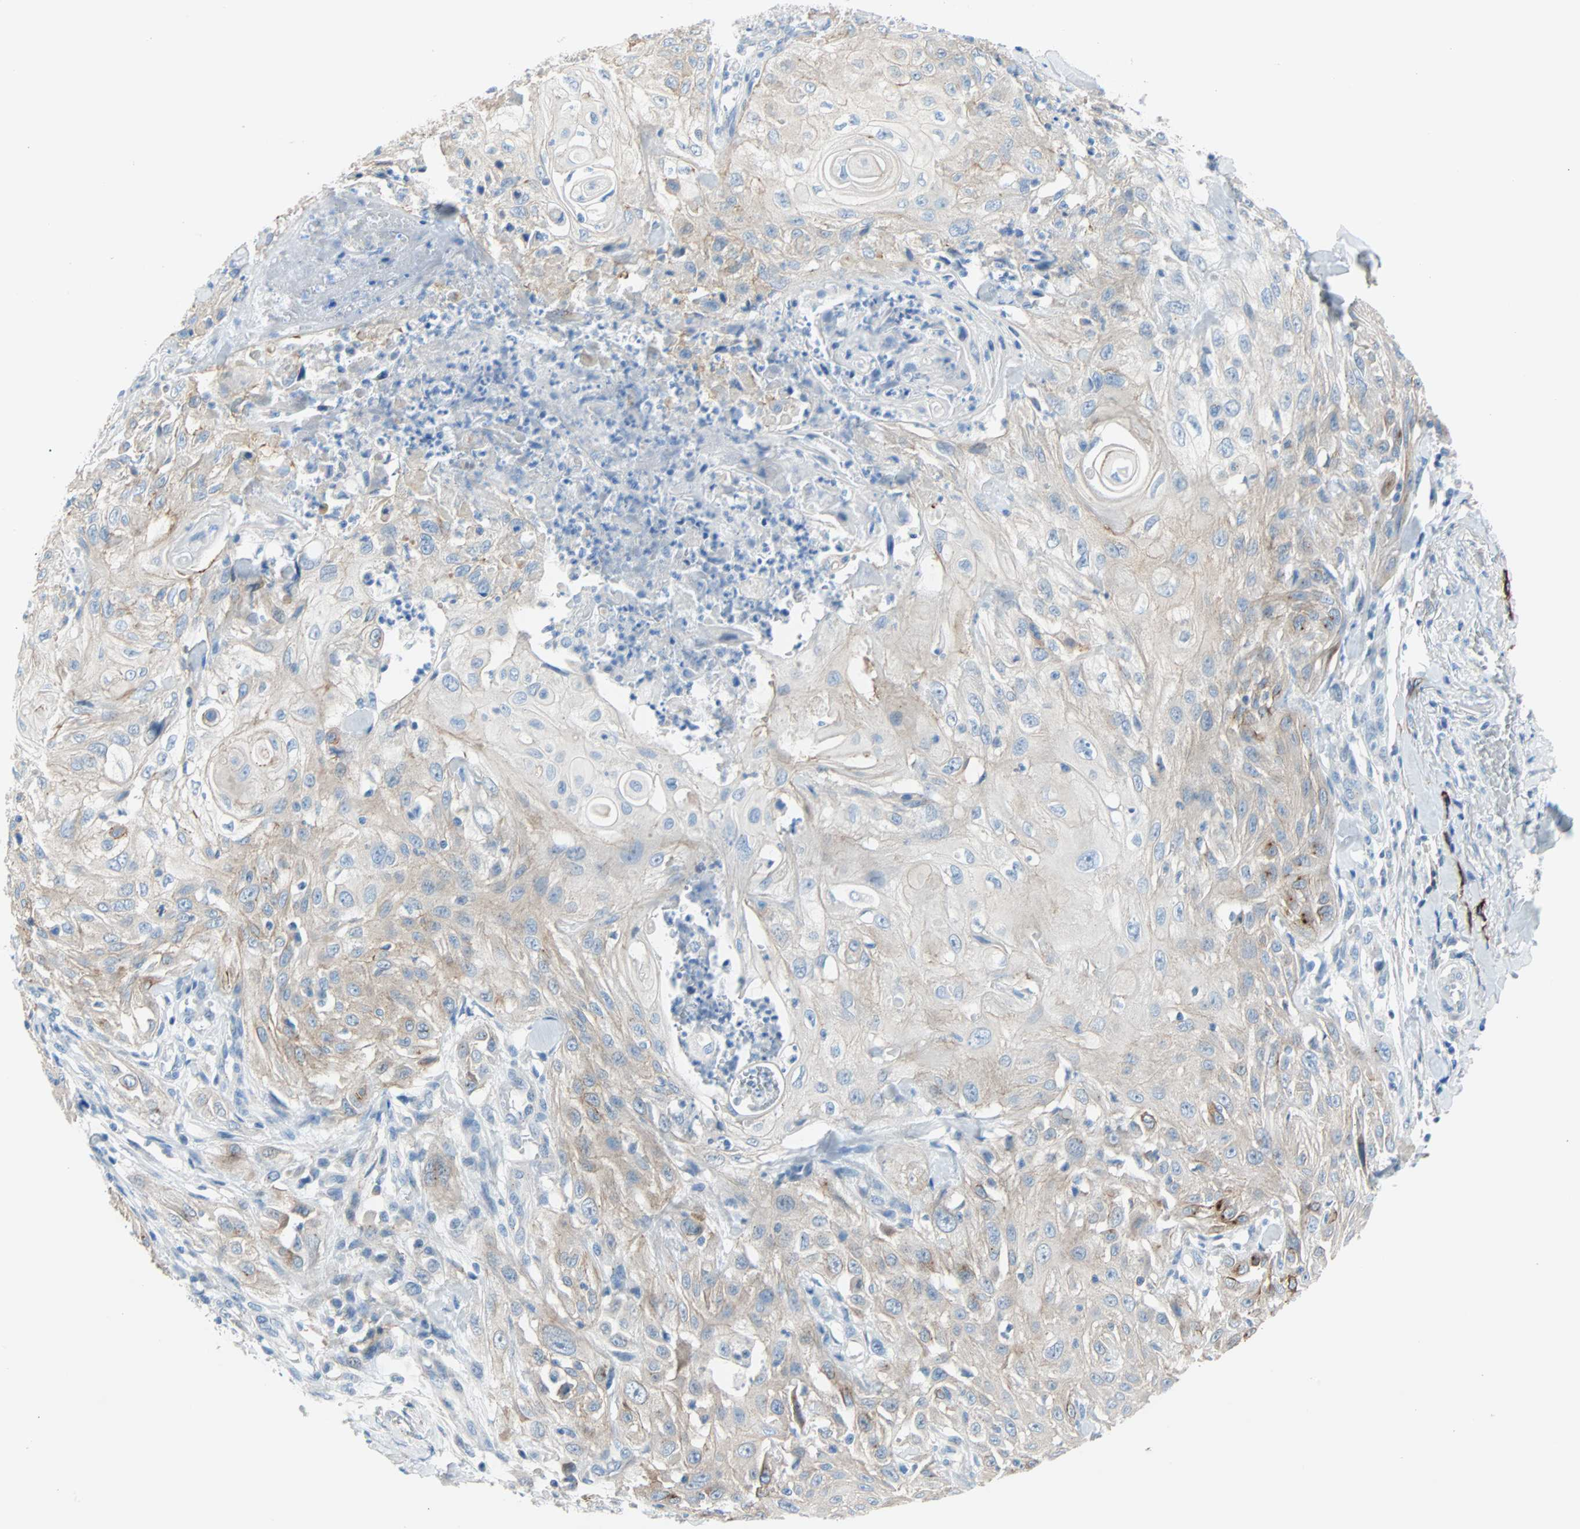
{"staining": {"intensity": "weak", "quantity": ">75%", "location": "cytoplasmic/membranous"}, "tissue": "skin cancer", "cell_type": "Tumor cells", "image_type": "cancer", "snomed": [{"axis": "morphology", "description": "Squamous cell carcinoma, NOS"}, {"axis": "morphology", "description": "Squamous cell carcinoma, metastatic, NOS"}, {"axis": "topography", "description": "Skin"}, {"axis": "topography", "description": "Lymph node"}], "caption": "Protein expression analysis of human skin cancer reveals weak cytoplasmic/membranous expression in about >75% of tumor cells.", "gene": "PDPN", "patient": {"sex": "male", "age": 75}}